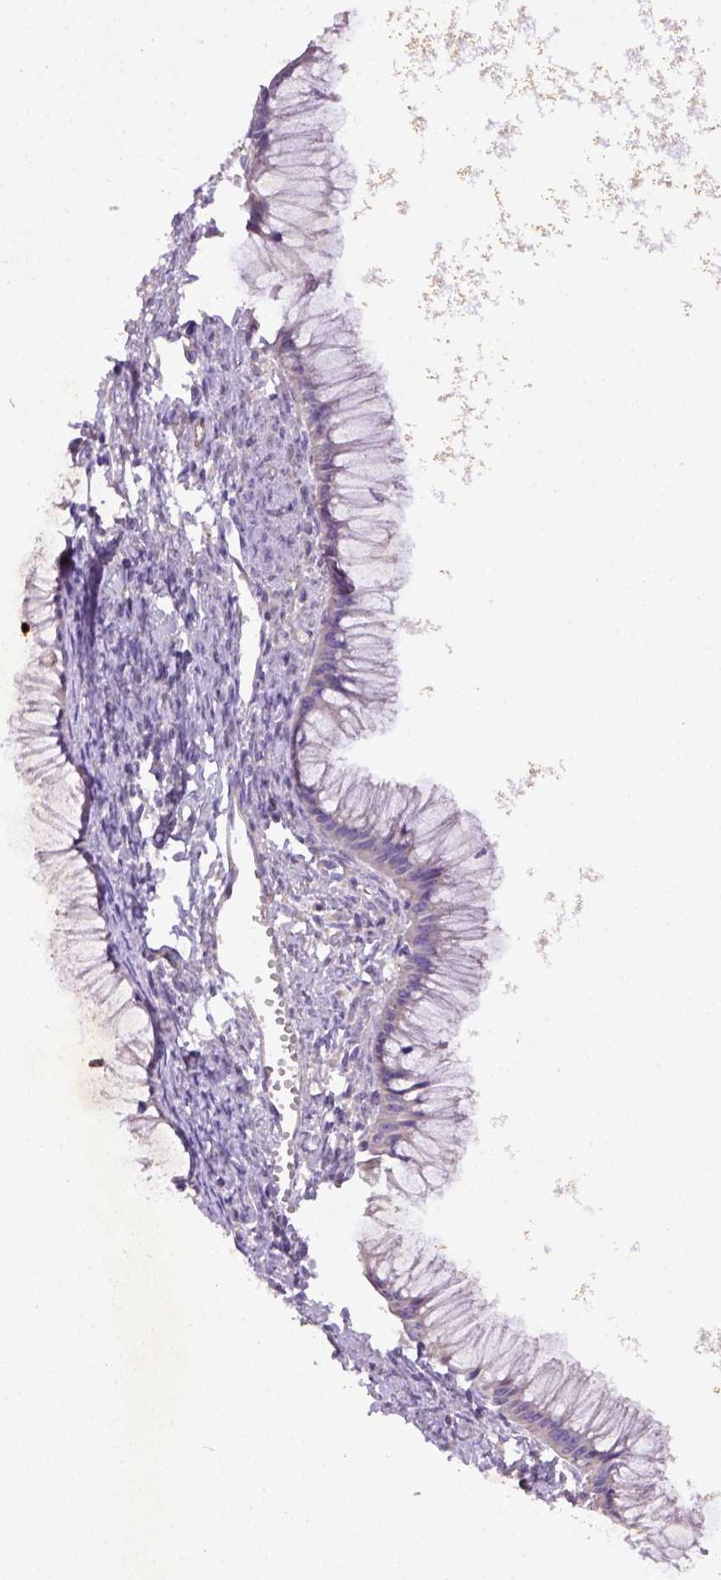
{"staining": {"intensity": "negative", "quantity": "none", "location": "none"}, "tissue": "ovarian cancer", "cell_type": "Tumor cells", "image_type": "cancer", "snomed": [{"axis": "morphology", "description": "Cystadenocarcinoma, mucinous, NOS"}, {"axis": "topography", "description": "Ovary"}], "caption": "Tumor cells show no significant positivity in ovarian cancer.", "gene": "DEPDC1B", "patient": {"sex": "female", "age": 41}}